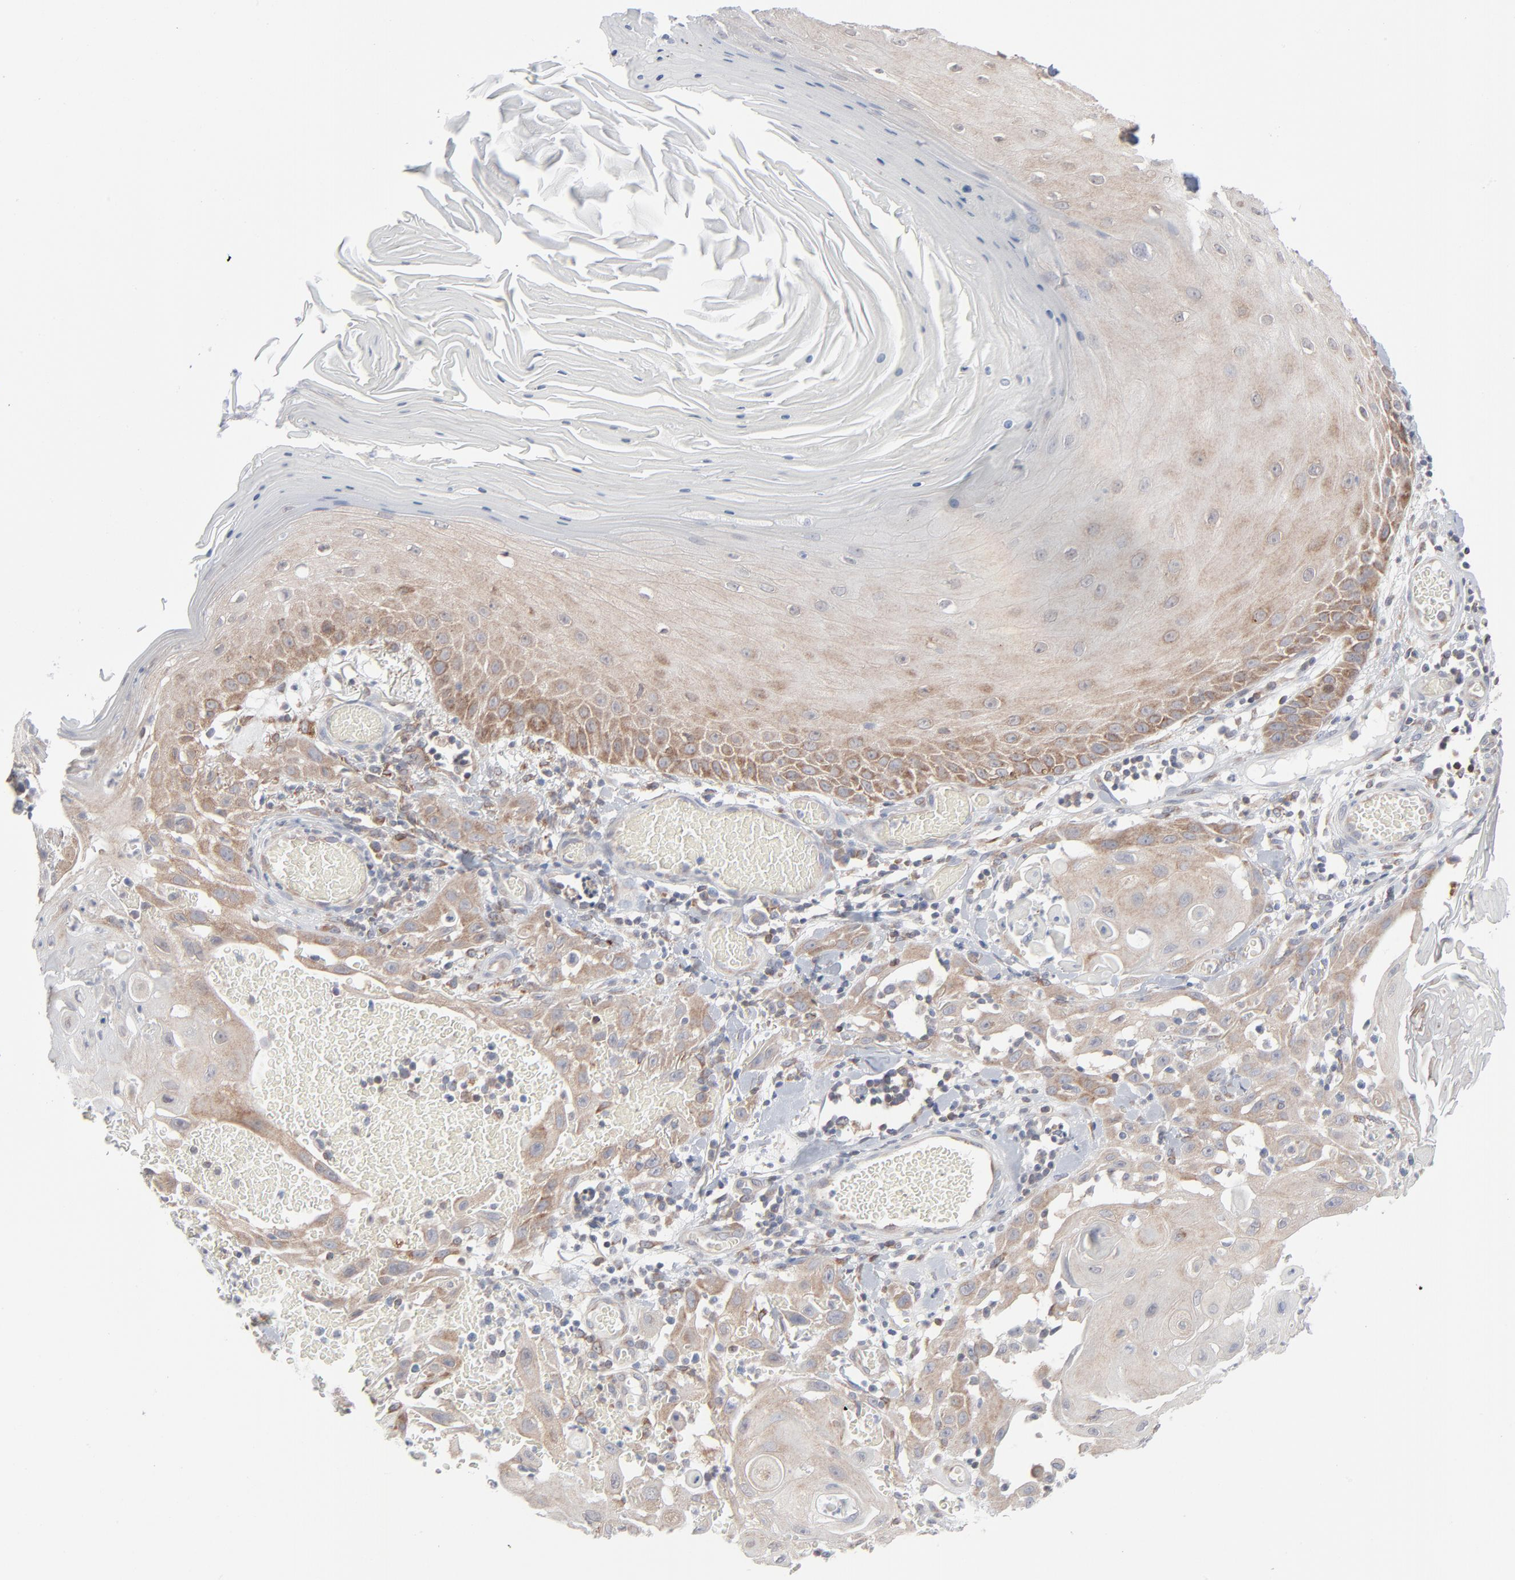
{"staining": {"intensity": "weak", "quantity": ">75%", "location": "cytoplasmic/membranous"}, "tissue": "skin cancer", "cell_type": "Tumor cells", "image_type": "cancer", "snomed": [{"axis": "morphology", "description": "Squamous cell carcinoma, NOS"}, {"axis": "topography", "description": "Skin"}], "caption": "An image showing weak cytoplasmic/membranous staining in approximately >75% of tumor cells in skin squamous cell carcinoma, as visualized by brown immunohistochemical staining.", "gene": "KDSR", "patient": {"sex": "male", "age": 24}}